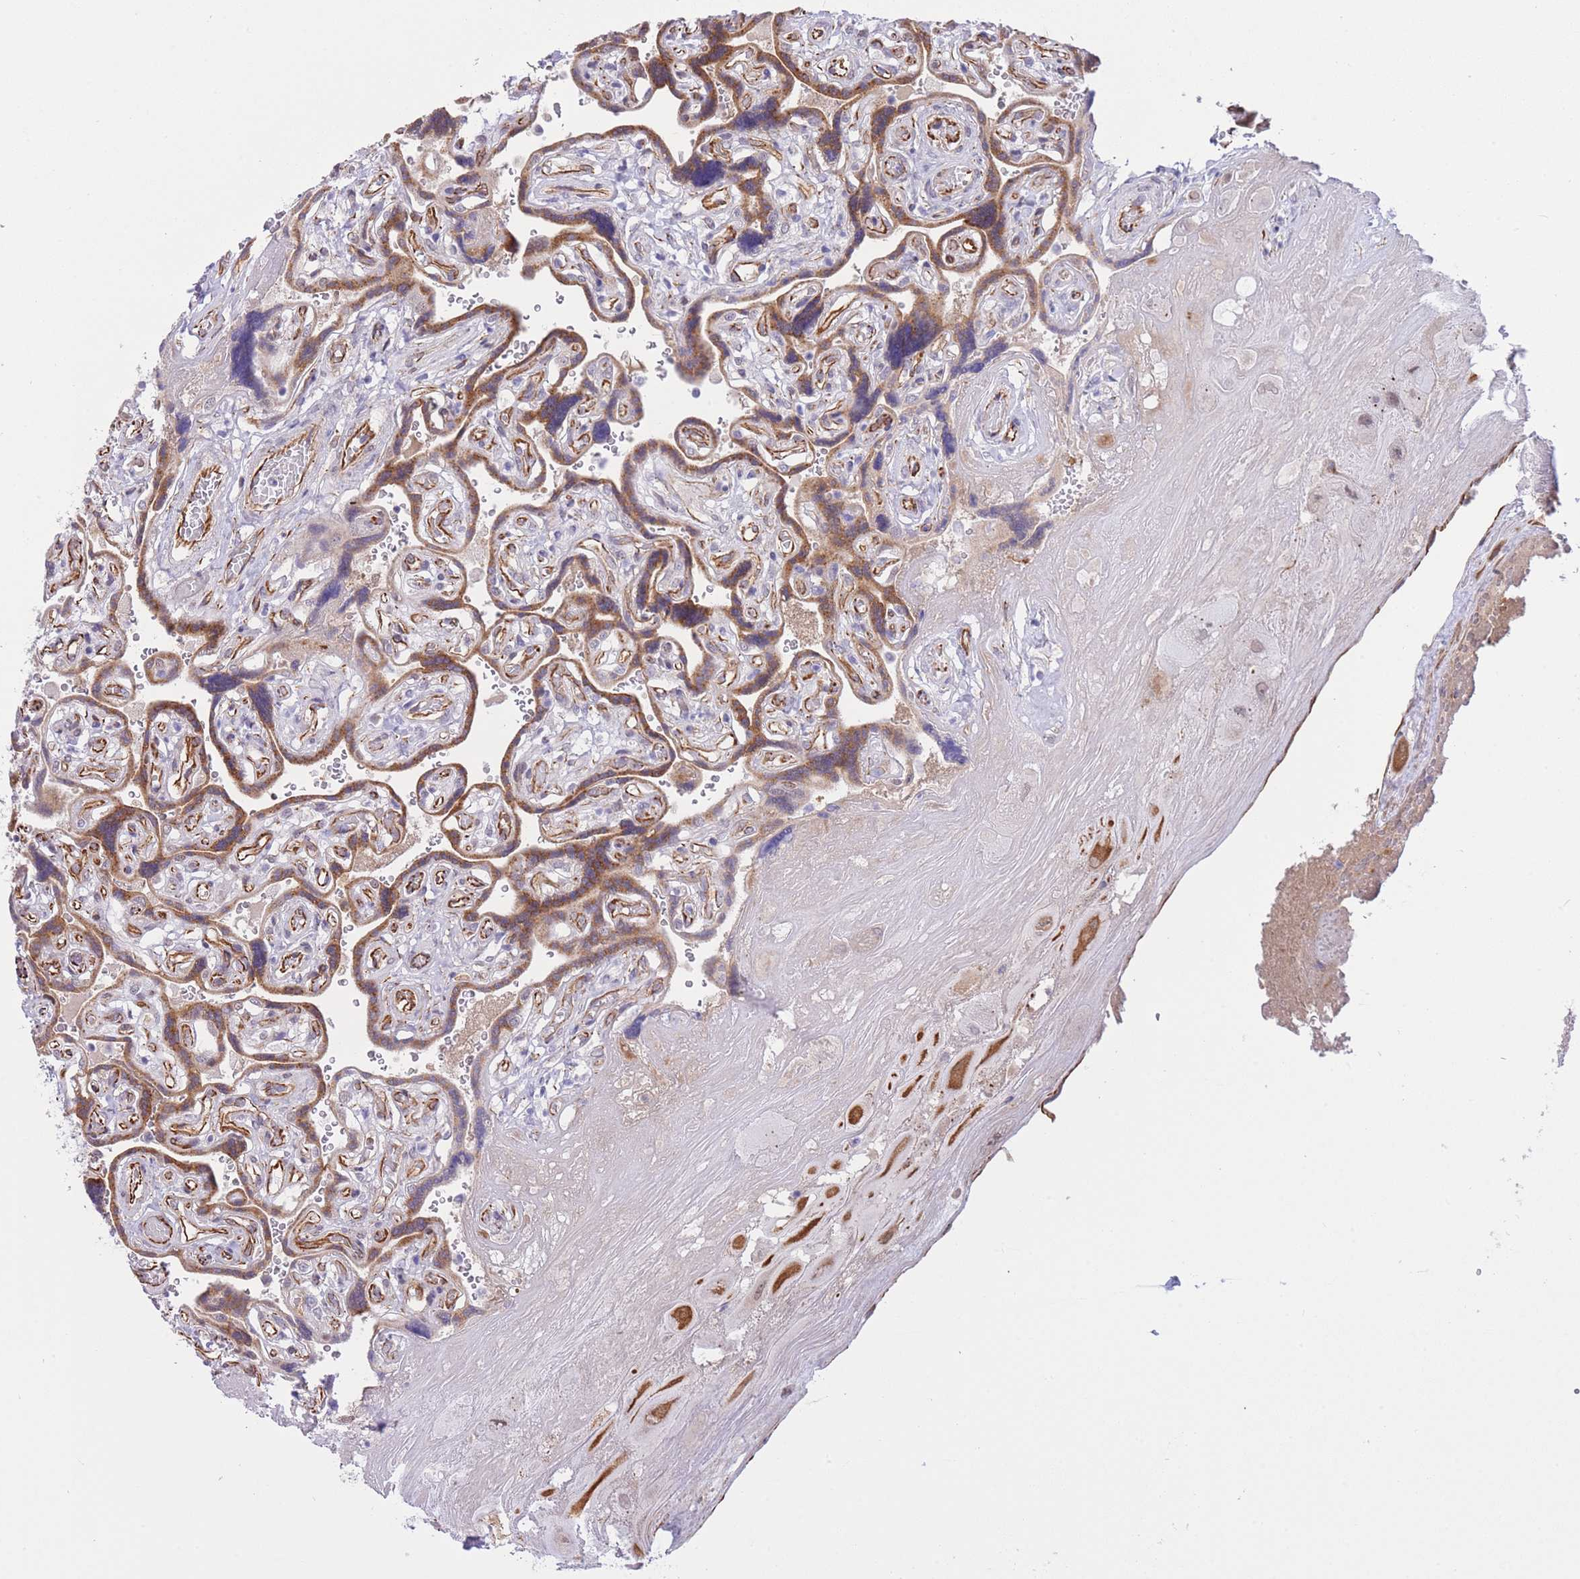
{"staining": {"intensity": "negative", "quantity": "none", "location": "none"}, "tissue": "placenta", "cell_type": "Decidual cells", "image_type": "normal", "snomed": [{"axis": "morphology", "description": "Normal tissue, NOS"}, {"axis": "topography", "description": "Placenta"}], "caption": "A high-resolution photomicrograph shows IHC staining of normal placenta, which exhibits no significant positivity in decidual cells. (IHC, brightfield microscopy, high magnification).", "gene": "PSG11", "patient": {"sex": "female", "age": 32}}